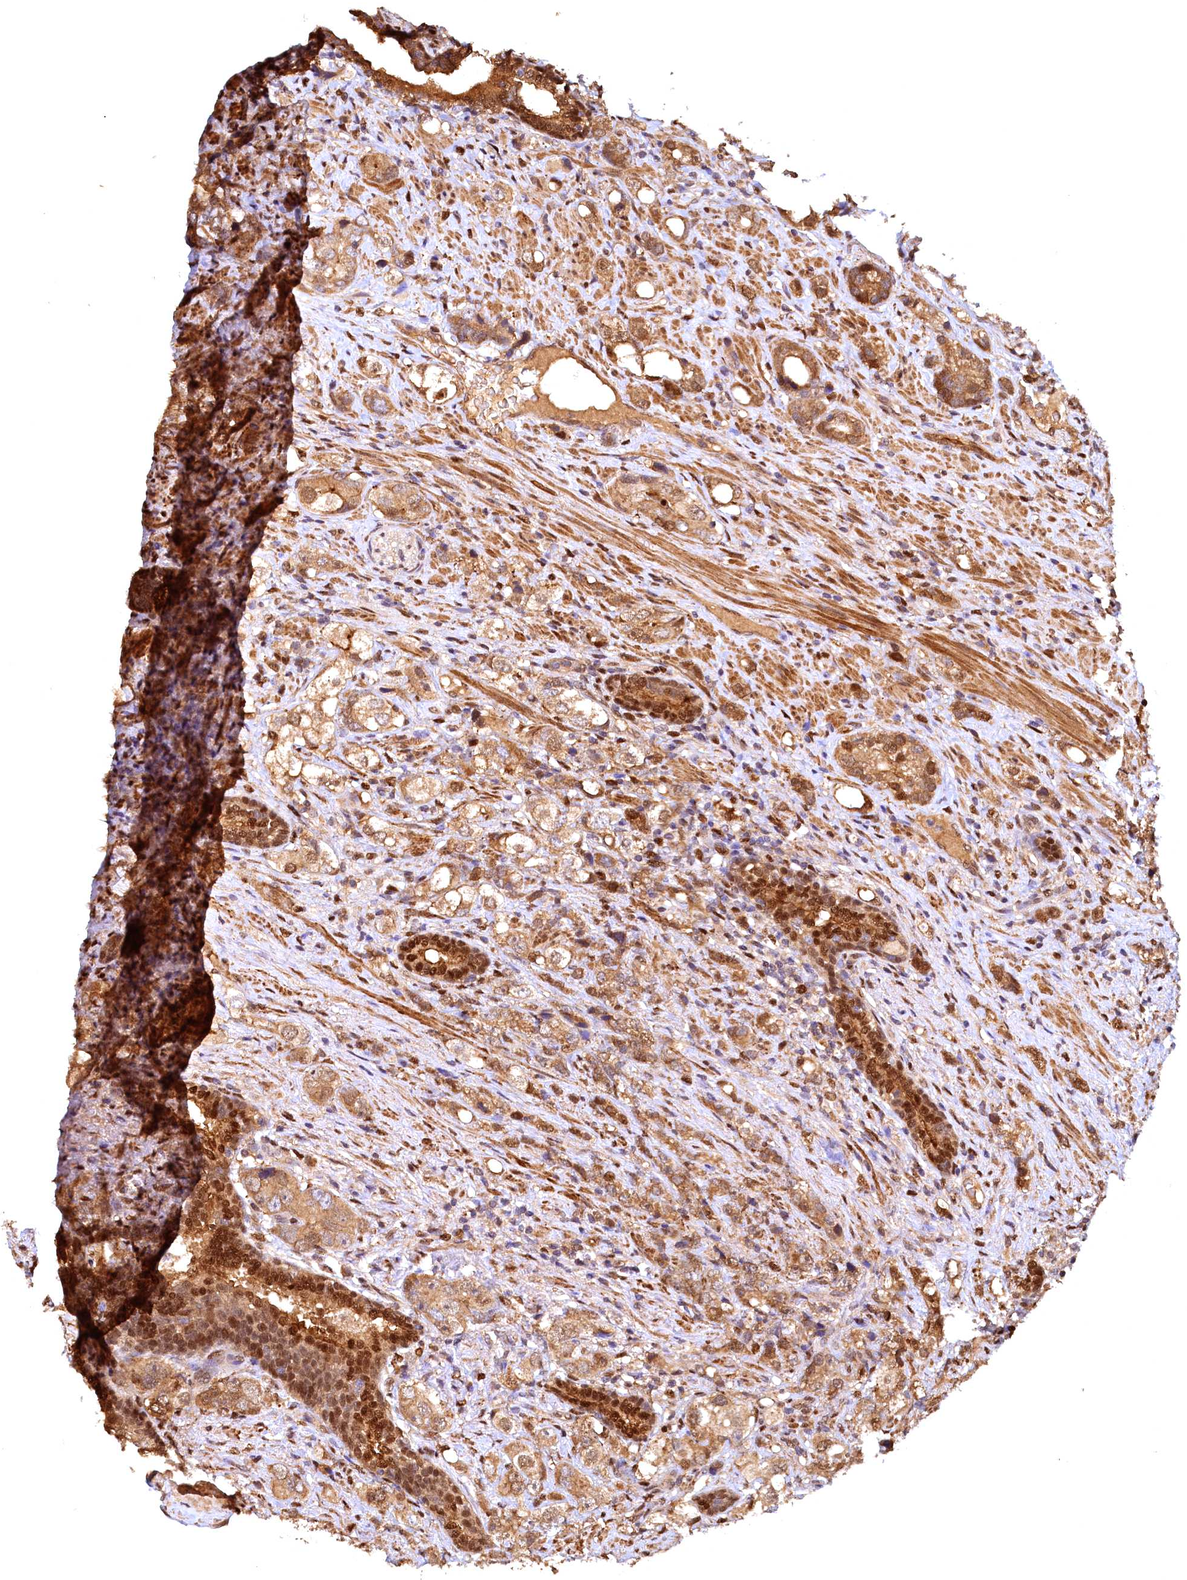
{"staining": {"intensity": "moderate", "quantity": ">75%", "location": "cytoplasmic/membranous,nuclear"}, "tissue": "prostate cancer", "cell_type": "Tumor cells", "image_type": "cancer", "snomed": [{"axis": "morphology", "description": "Adenocarcinoma, High grade"}, {"axis": "topography", "description": "Prostate"}], "caption": "The immunohistochemical stain highlights moderate cytoplasmic/membranous and nuclear expression in tumor cells of adenocarcinoma (high-grade) (prostate) tissue. (Stains: DAB (3,3'-diaminobenzidine) in brown, nuclei in blue, Microscopy: brightfield microscopy at high magnification).", "gene": "UBL7", "patient": {"sex": "male", "age": 63}}